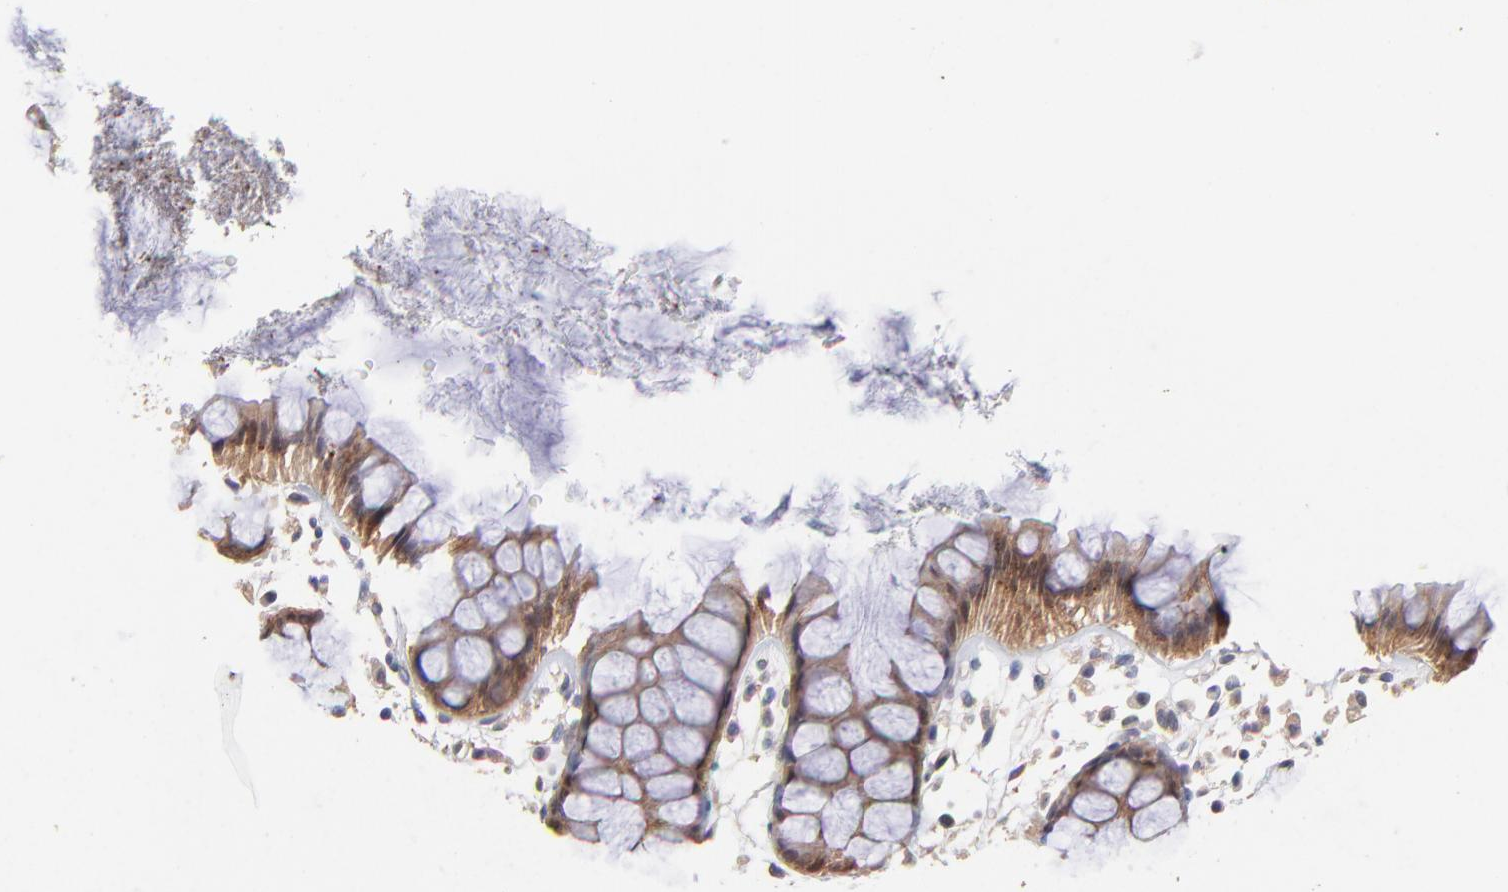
{"staining": {"intensity": "strong", "quantity": ">75%", "location": "cytoplasmic/membranous"}, "tissue": "rectum", "cell_type": "Glandular cells", "image_type": "normal", "snomed": [{"axis": "morphology", "description": "Normal tissue, NOS"}, {"axis": "topography", "description": "Rectum"}], "caption": "Protein expression analysis of normal rectum displays strong cytoplasmic/membranous staining in approximately >75% of glandular cells. Nuclei are stained in blue.", "gene": "STAP2", "patient": {"sex": "female", "age": 66}}